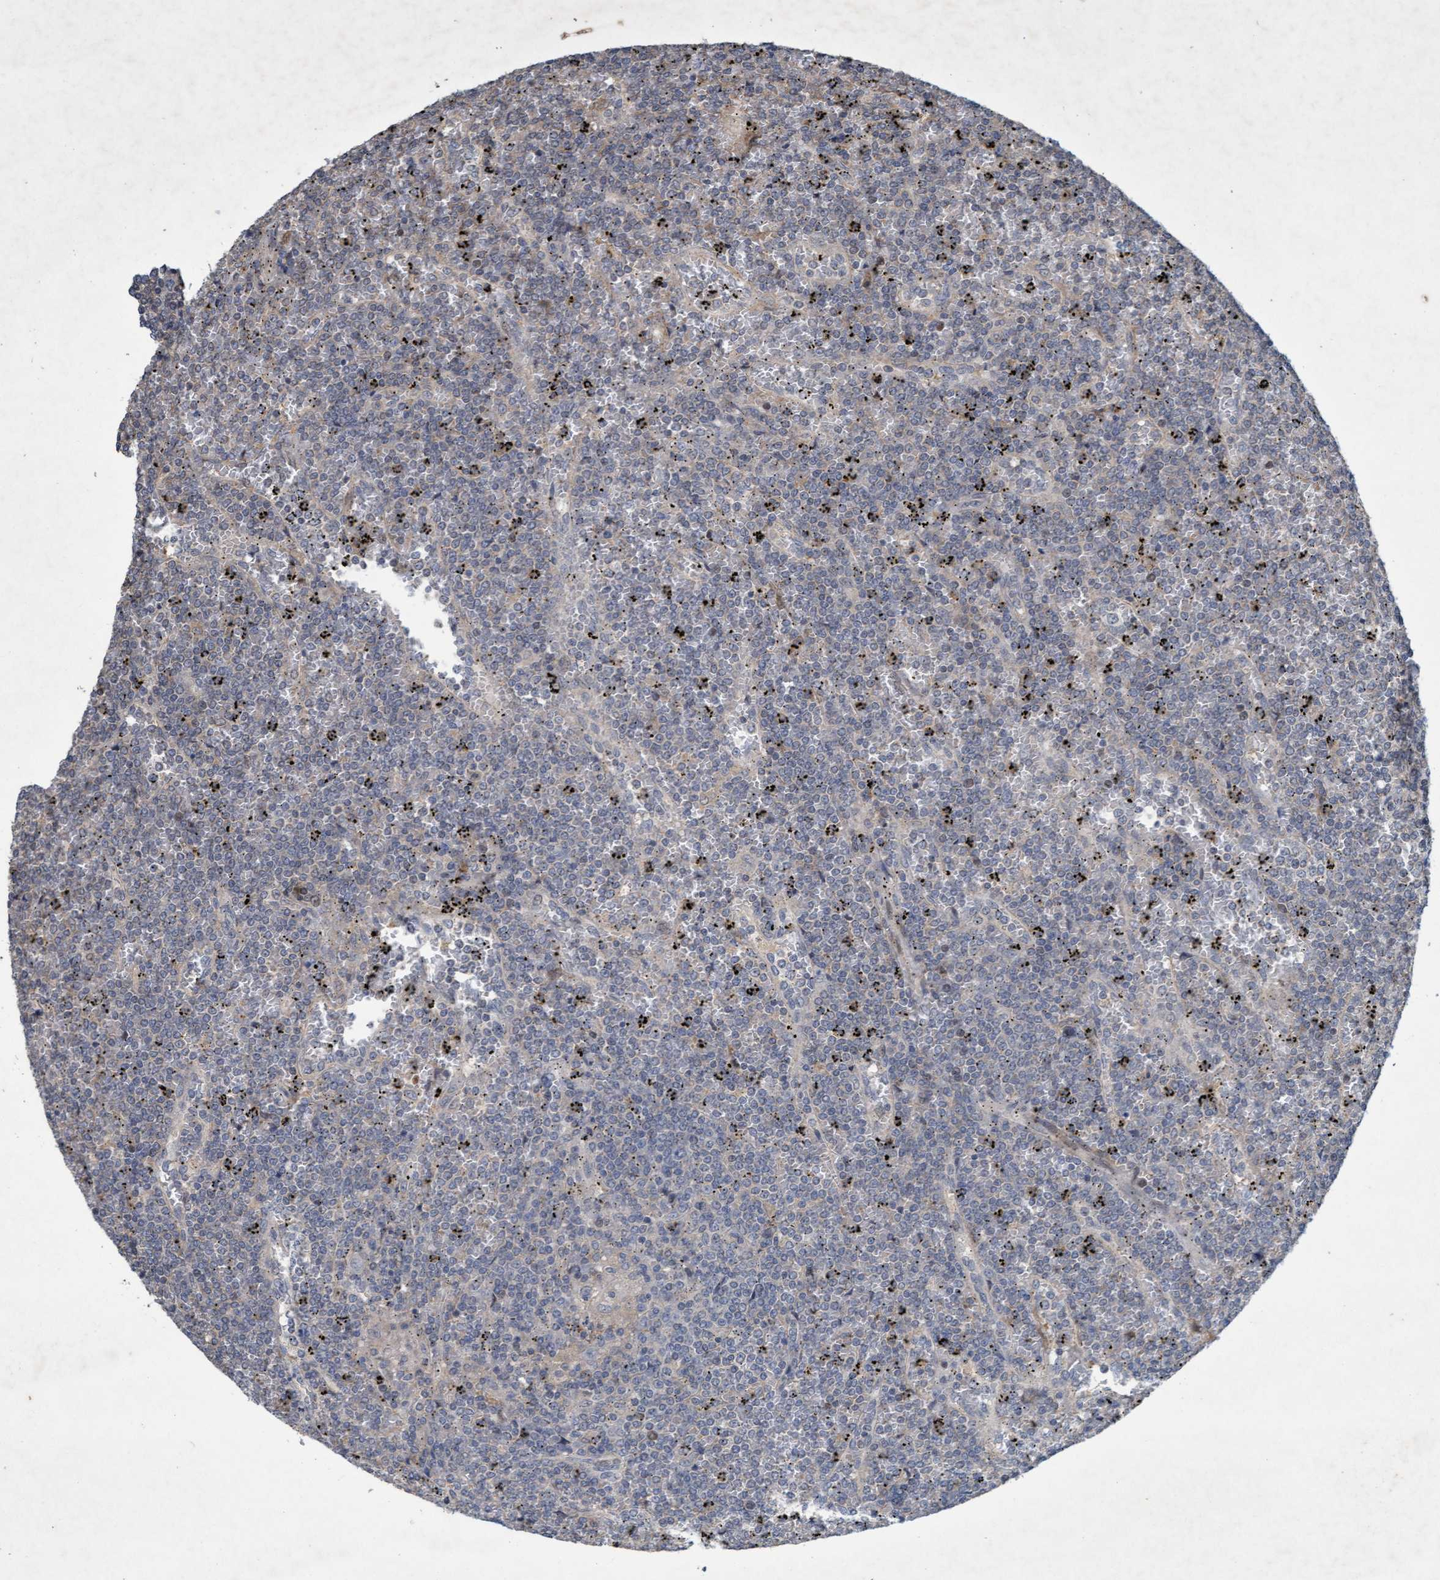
{"staining": {"intensity": "negative", "quantity": "none", "location": "none"}, "tissue": "lymphoma", "cell_type": "Tumor cells", "image_type": "cancer", "snomed": [{"axis": "morphology", "description": "Malignant lymphoma, non-Hodgkin's type, Low grade"}, {"axis": "topography", "description": "Spleen"}], "caption": "A photomicrograph of lymphoma stained for a protein displays no brown staining in tumor cells.", "gene": "ZNF677", "patient": {"sex": "female", "age": 19}}